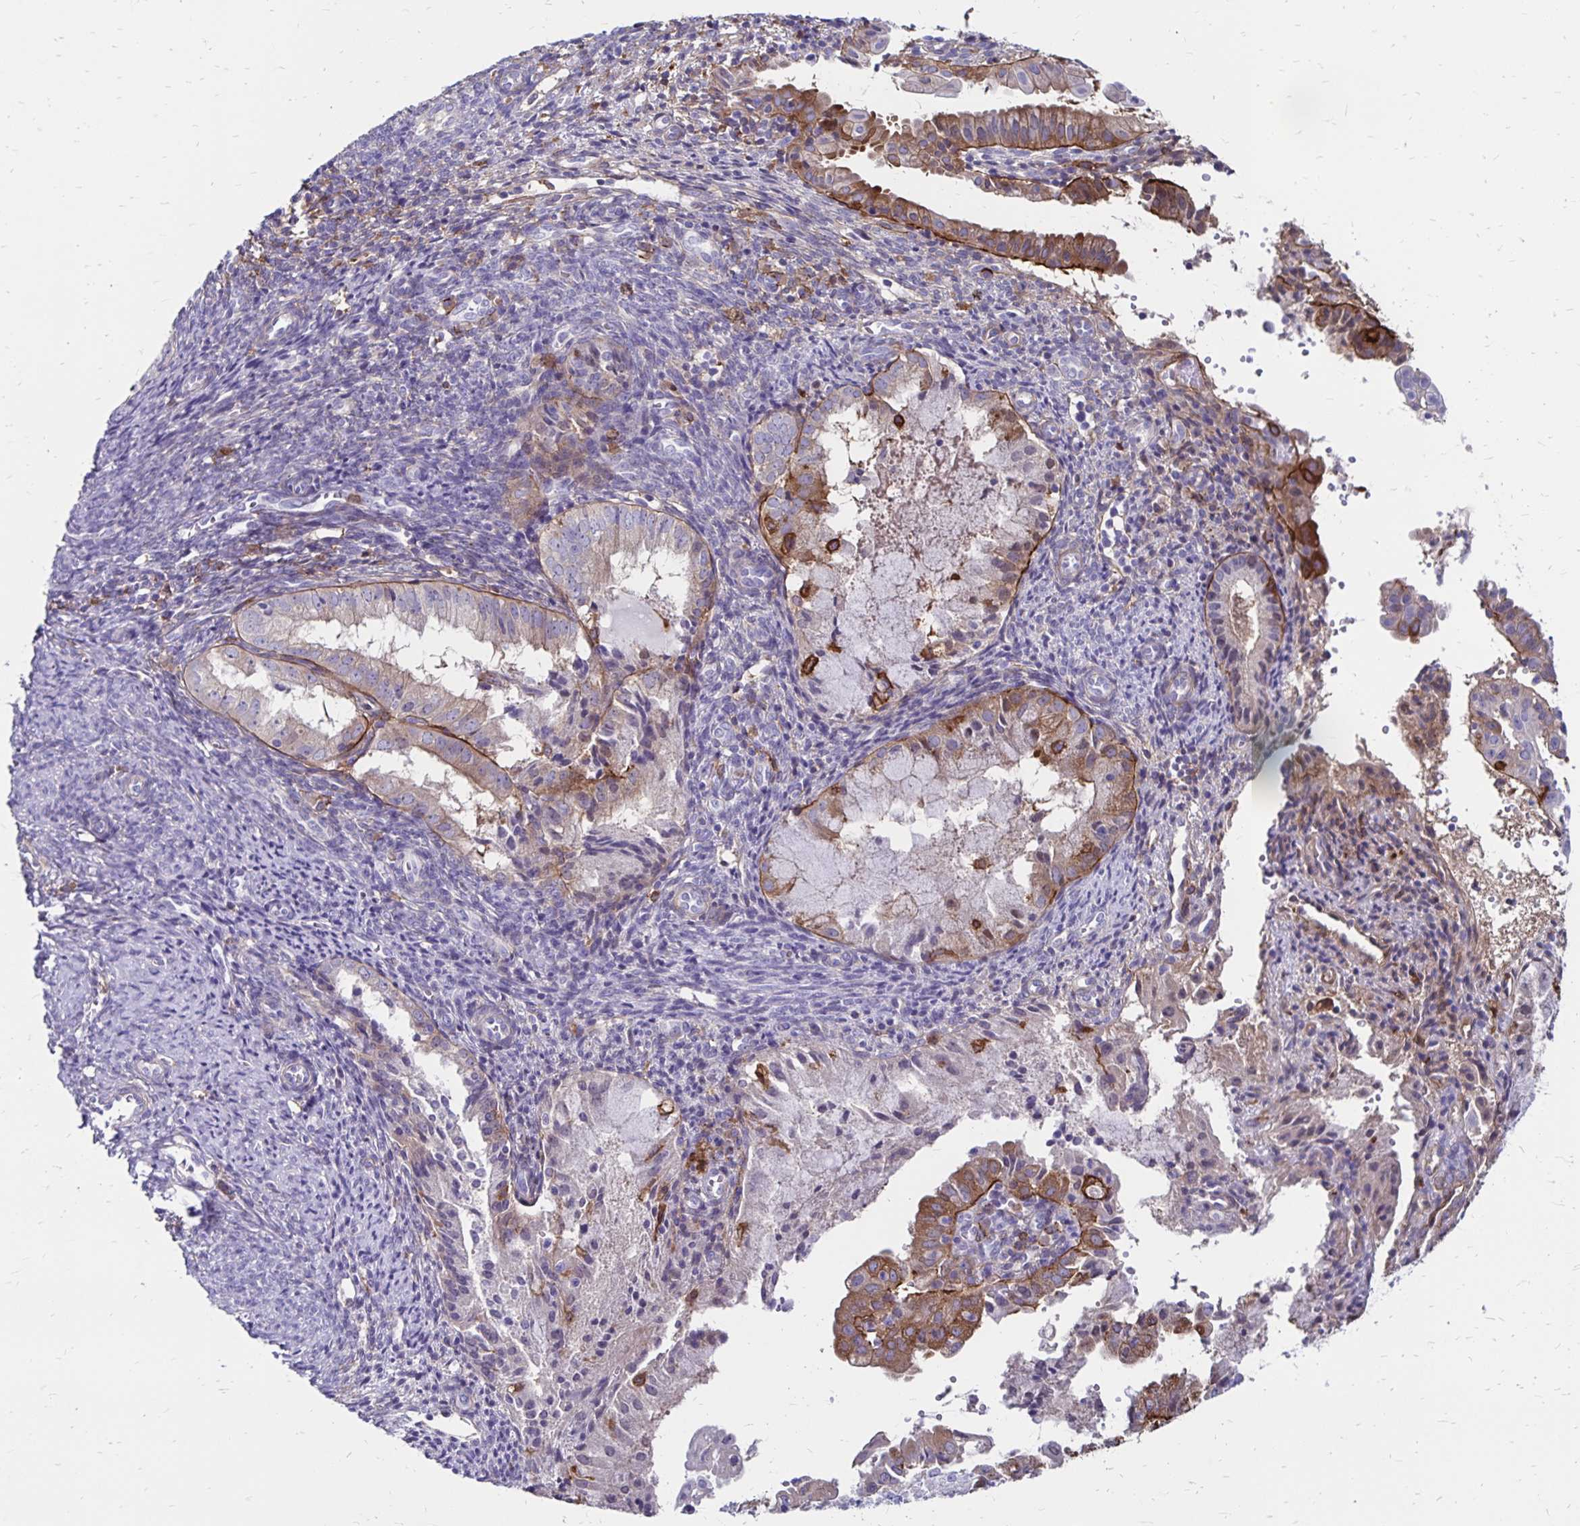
{"staining": {"intensity": "moderate", "quantity": "<25%", "location": "cytoplasmic/membranous"}, "tissue": "endometrial cancer", "cell_type": "Tumor cells", "image_type": "cancer", "snomed": [{"axis": "morphology", "description": "Adenocarcinoma, NOS"}, {"axis": "topography", "description": "Endometrium"}], "caption": "Moderate cytoplasmic/membranous staining is seen in about <25% of tumor cells in adenocarcinoma (endometrial).", "gene": "TNS3", "patient": {"sex": "female", "age": 55}}